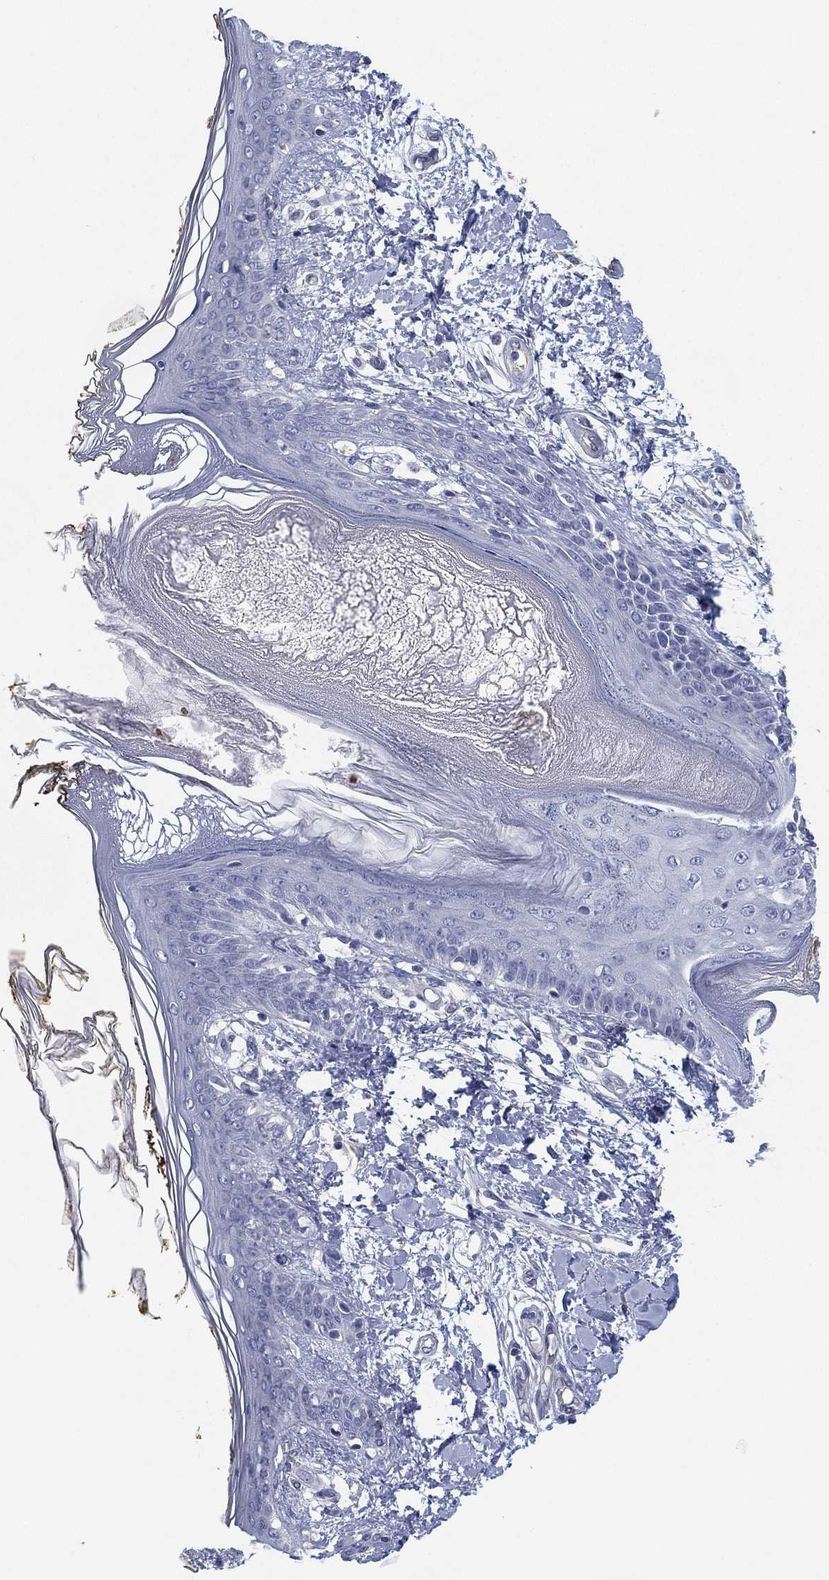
{"staining": {"intensity": "negative", "quantity": "none", "location": "none"}, "tissue": "skin", "cell_type": "Fibroblasts", "image_type": "normal", "snomed": [{"axis": "morphology", "description": "Normal tissue, NOS"}, {"axis": "topography", "description": "Skin"}], "caption": "A histopathology image of skin stained for a protein reveals no brown staining in fibroblasts. (Immunohistochemistry, brightfield microscopy, high magnification).", "gene": "CCDC70", "patient": {"sex": "female", "age": 34}}